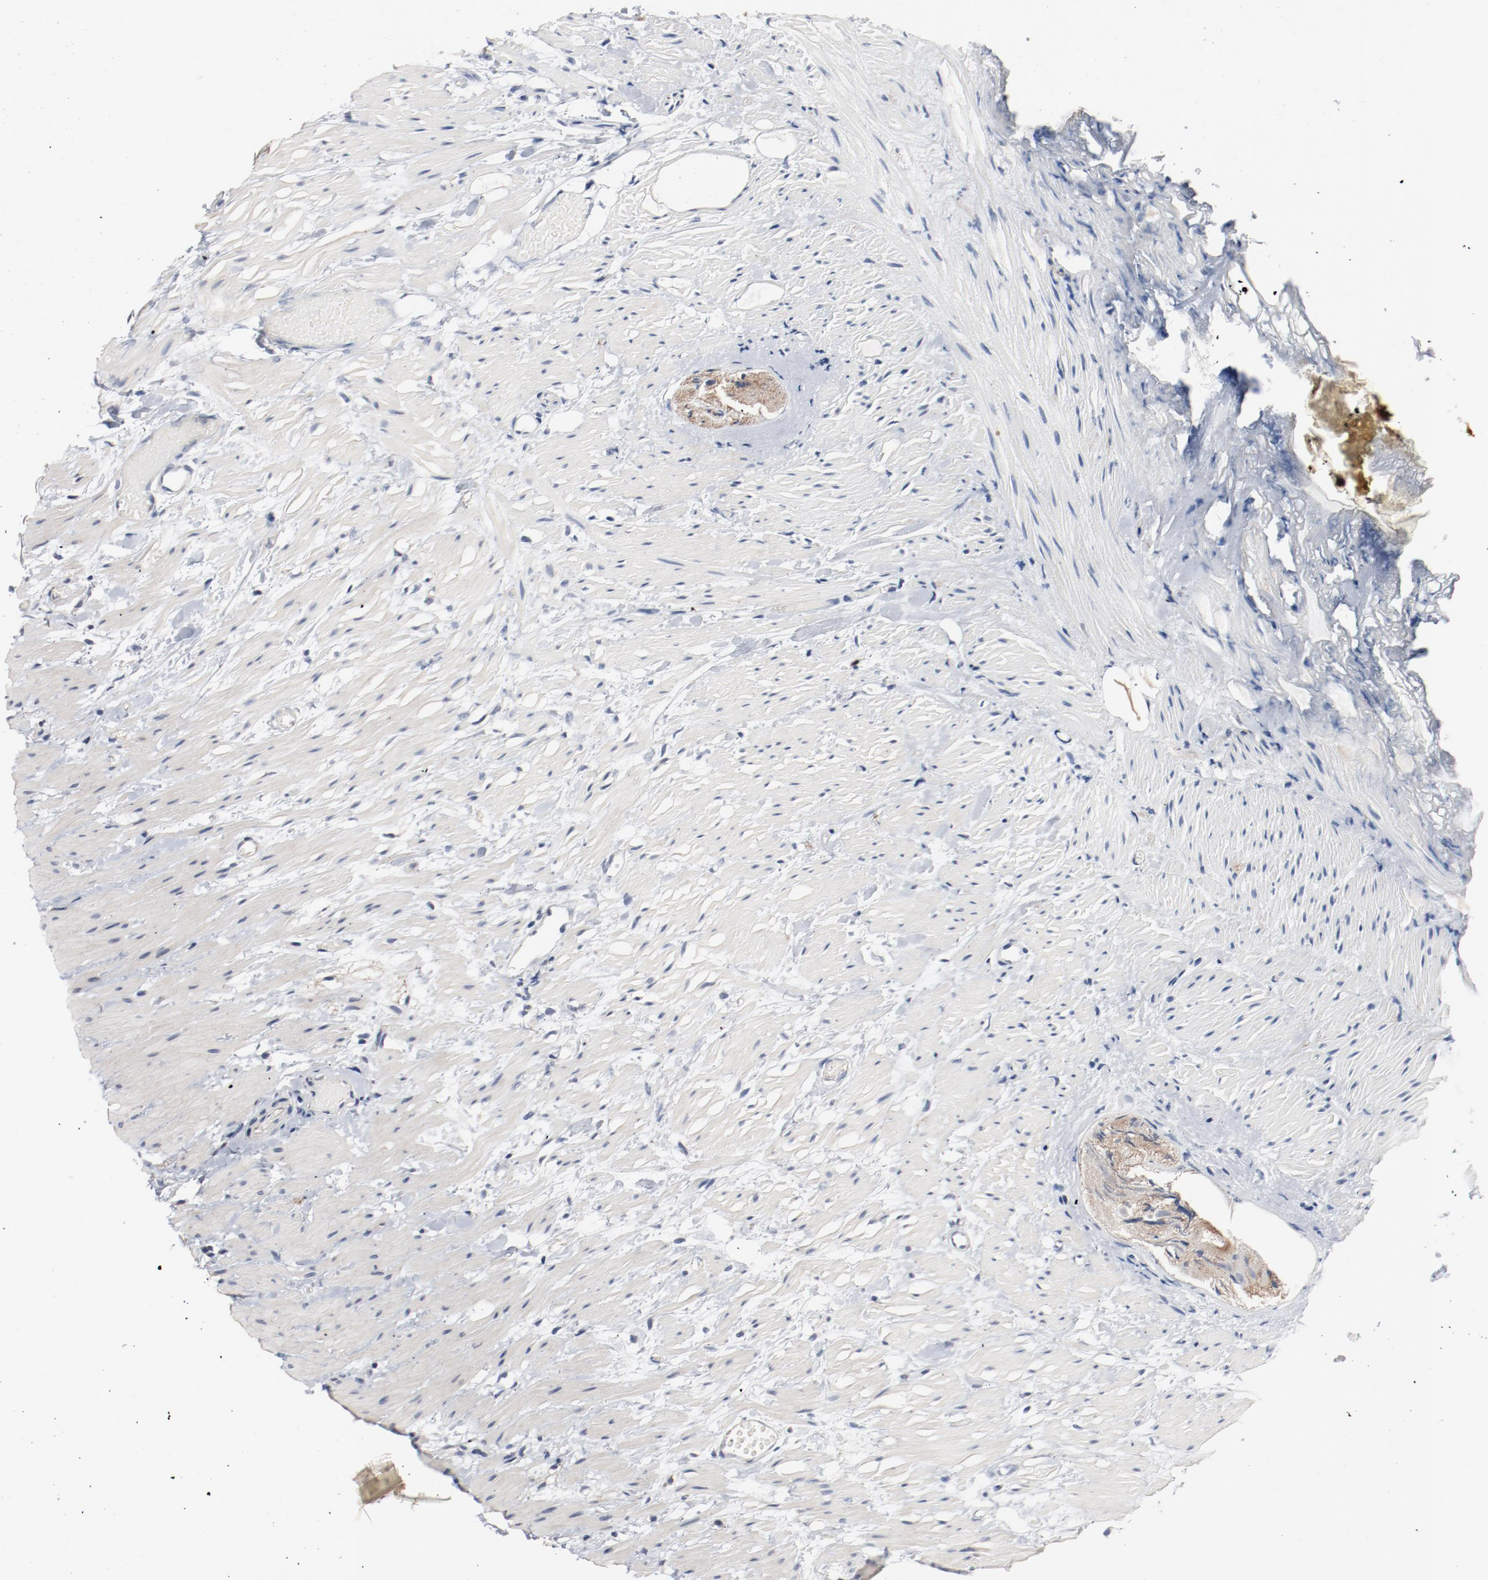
{"staining": {"intensity": "weak", "quantity": ">75%", "location": "cytoplasmic/membranous"}, "tissue": "colorectal cancer", "cell_type": "Tumor cells", "image_type": "cancer", "snomed": [{"axis": "morphology", "description": "Adenocarcinoma, NOS"}, {"axis": "topography", "description": "Colon"}], "caption": "Adenocarcinoma (colorectal) stained with a brown dye reveals weak cytoplasmic/membranous positive positivity in about >75% of tumor cells.", "gene": "DNAL4", "patient": {"sex": "male", "age": 14}}